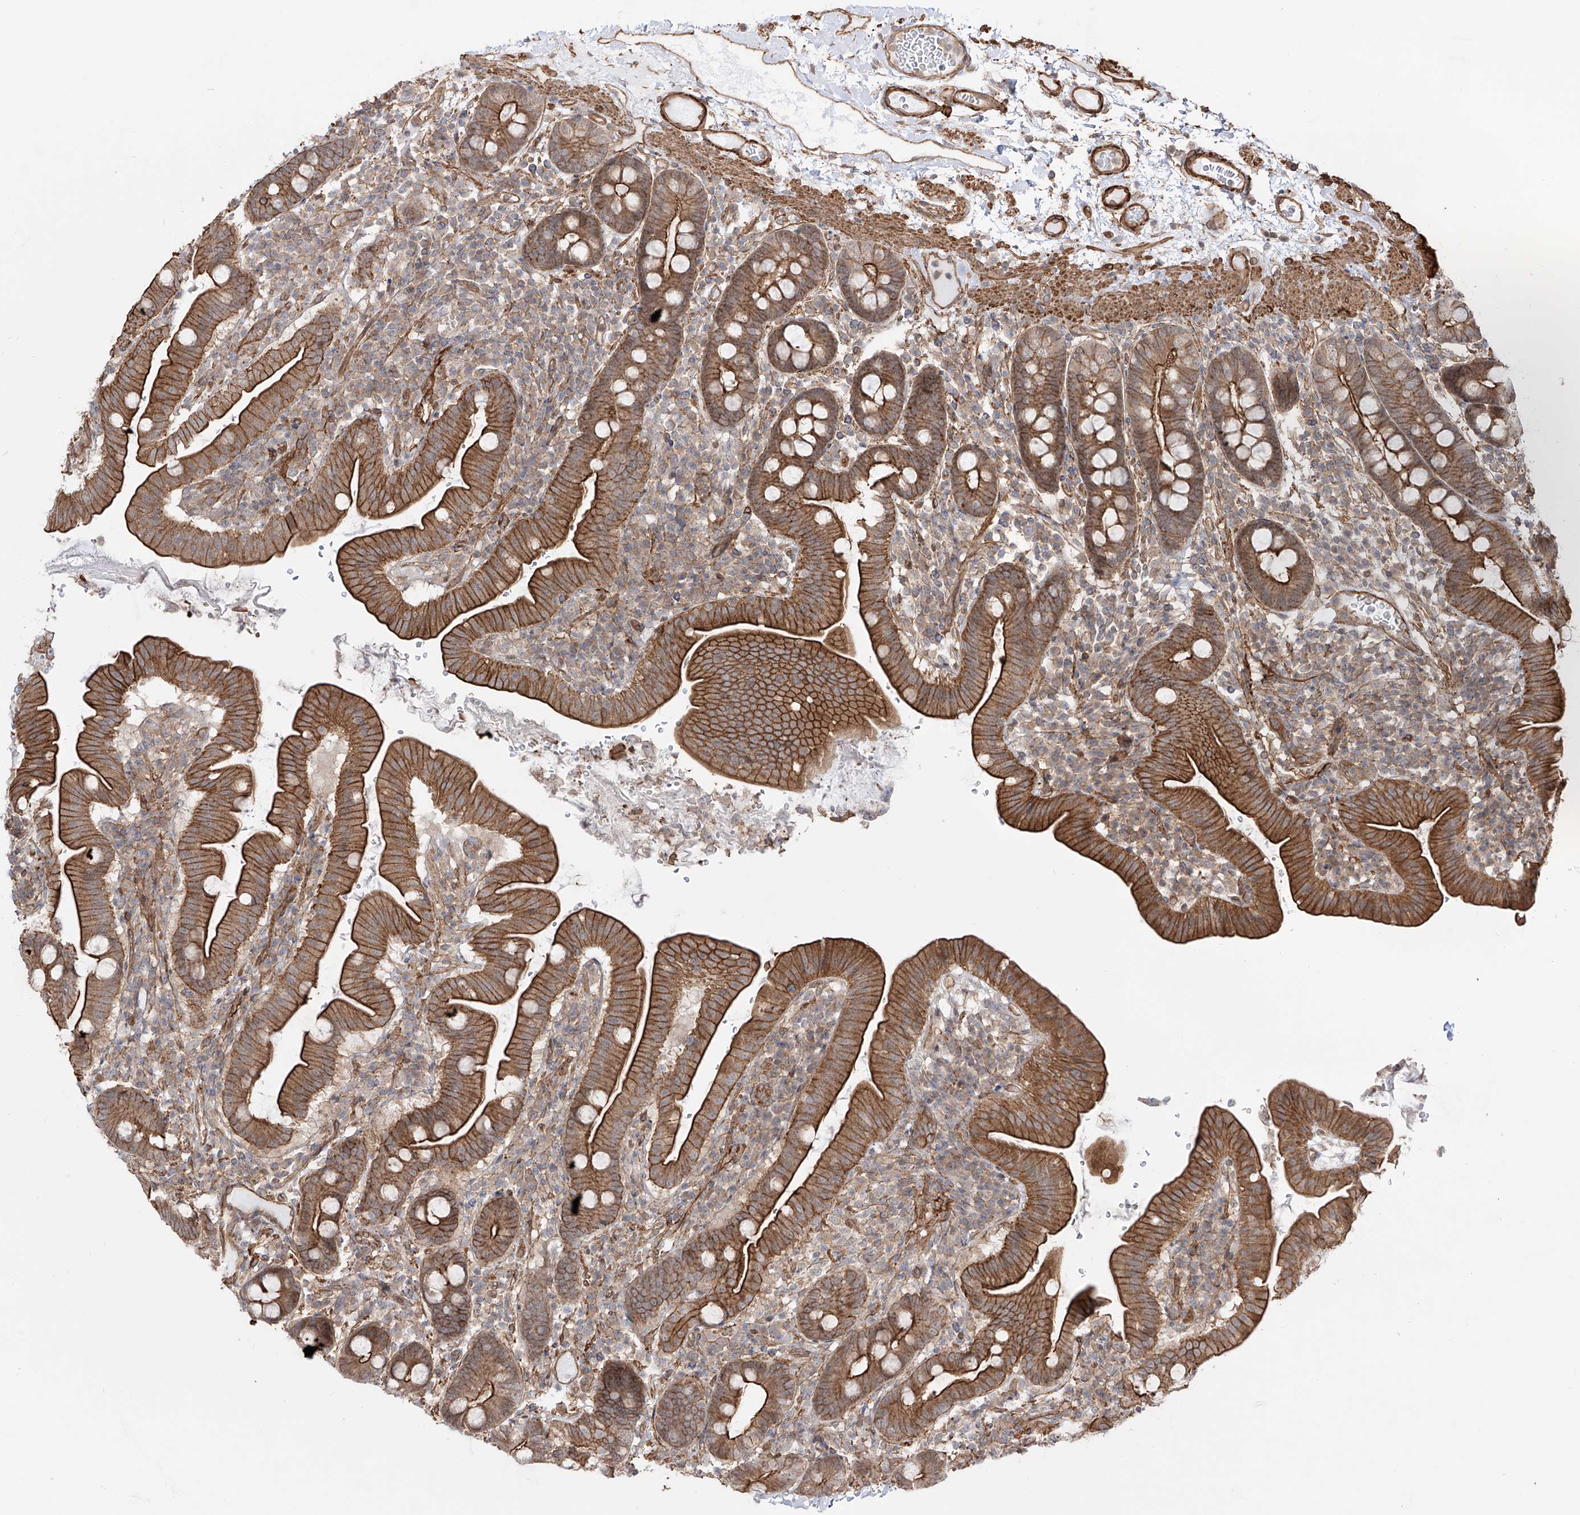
{"staining": {"intensity": "strong", "quantity": "25%-75%", "location": "cytoplasmic/membranous"}, "tissue": "duodenum", "cell_type": "Glandular cells", "image_type": "normal", "snomed": [{"axis": "morphology", "description": "Normal tissue, NOS"}, {"axis": "morphology", "description": "Adenocarcinoma, NOS"}, {"axis": "topography", "description": "Pancreas"}, {"axis": "topography", "description": "Duodenum"}], "caption": "Unremarkable duodenum was stained to show a protein in brown. There is high levels of strong cytoplasmic/membranous positivity in about 25%-75% of glandular cells. (Brightfield microscopy of DAB IHC at high magnification).", "gene": "ZNF180", "patient": {"sex": "male", "age": 50}}